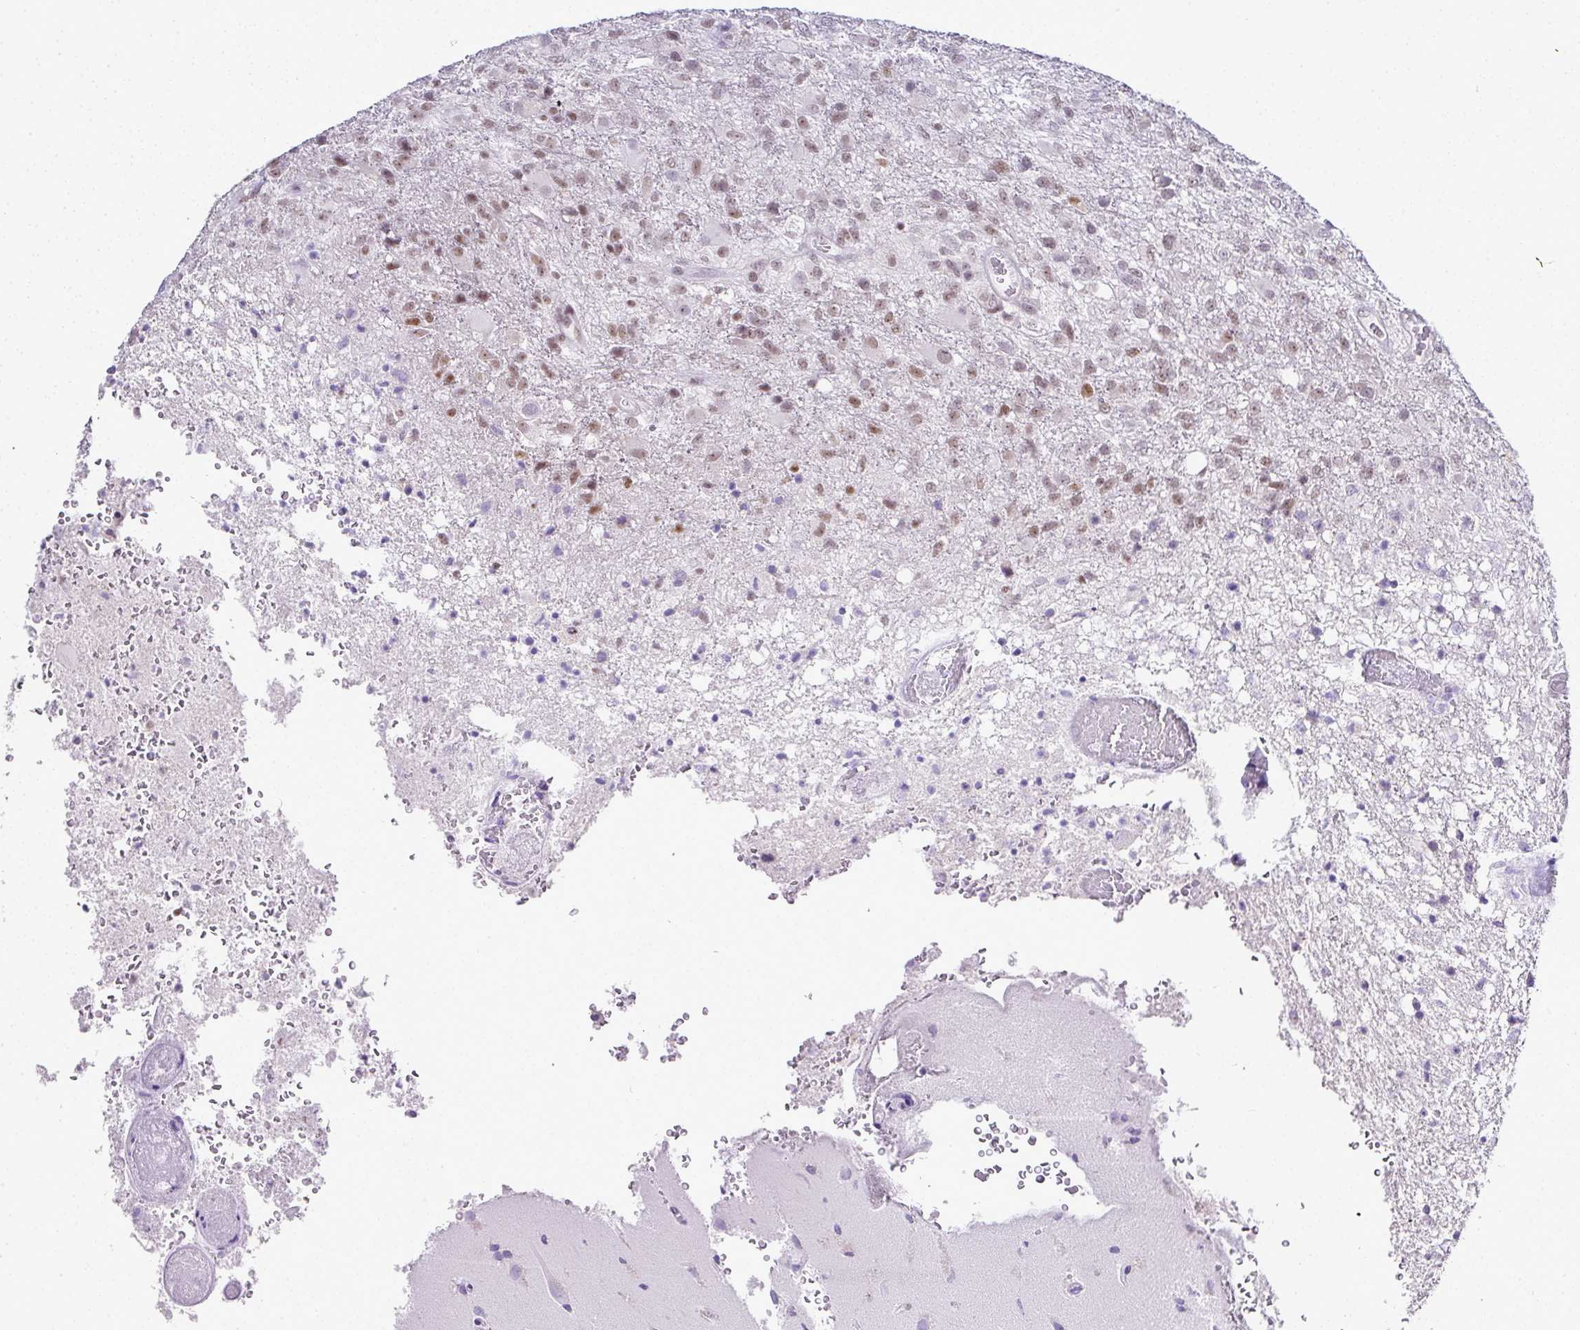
{"staining": {"intensity": "moderate", "quantity": "25%-75%", "location": "nuclear"}, "tissue": "glioma", "cell_type": "Tumor cells", "image_type": "cancer", "snomed": [{"axis": "morphology", "description": "Glioma, malignant, High grade"}, {"axis": "topography", "description": "Brain"}], "caption": "Immunohistochemical staining of glioma displays medium levels of moderate nuclear protein expression in approximately 25%-75% of tumor cells.", "gene": "FAM32A", "patient": {"sex": "female", "age": 74}}